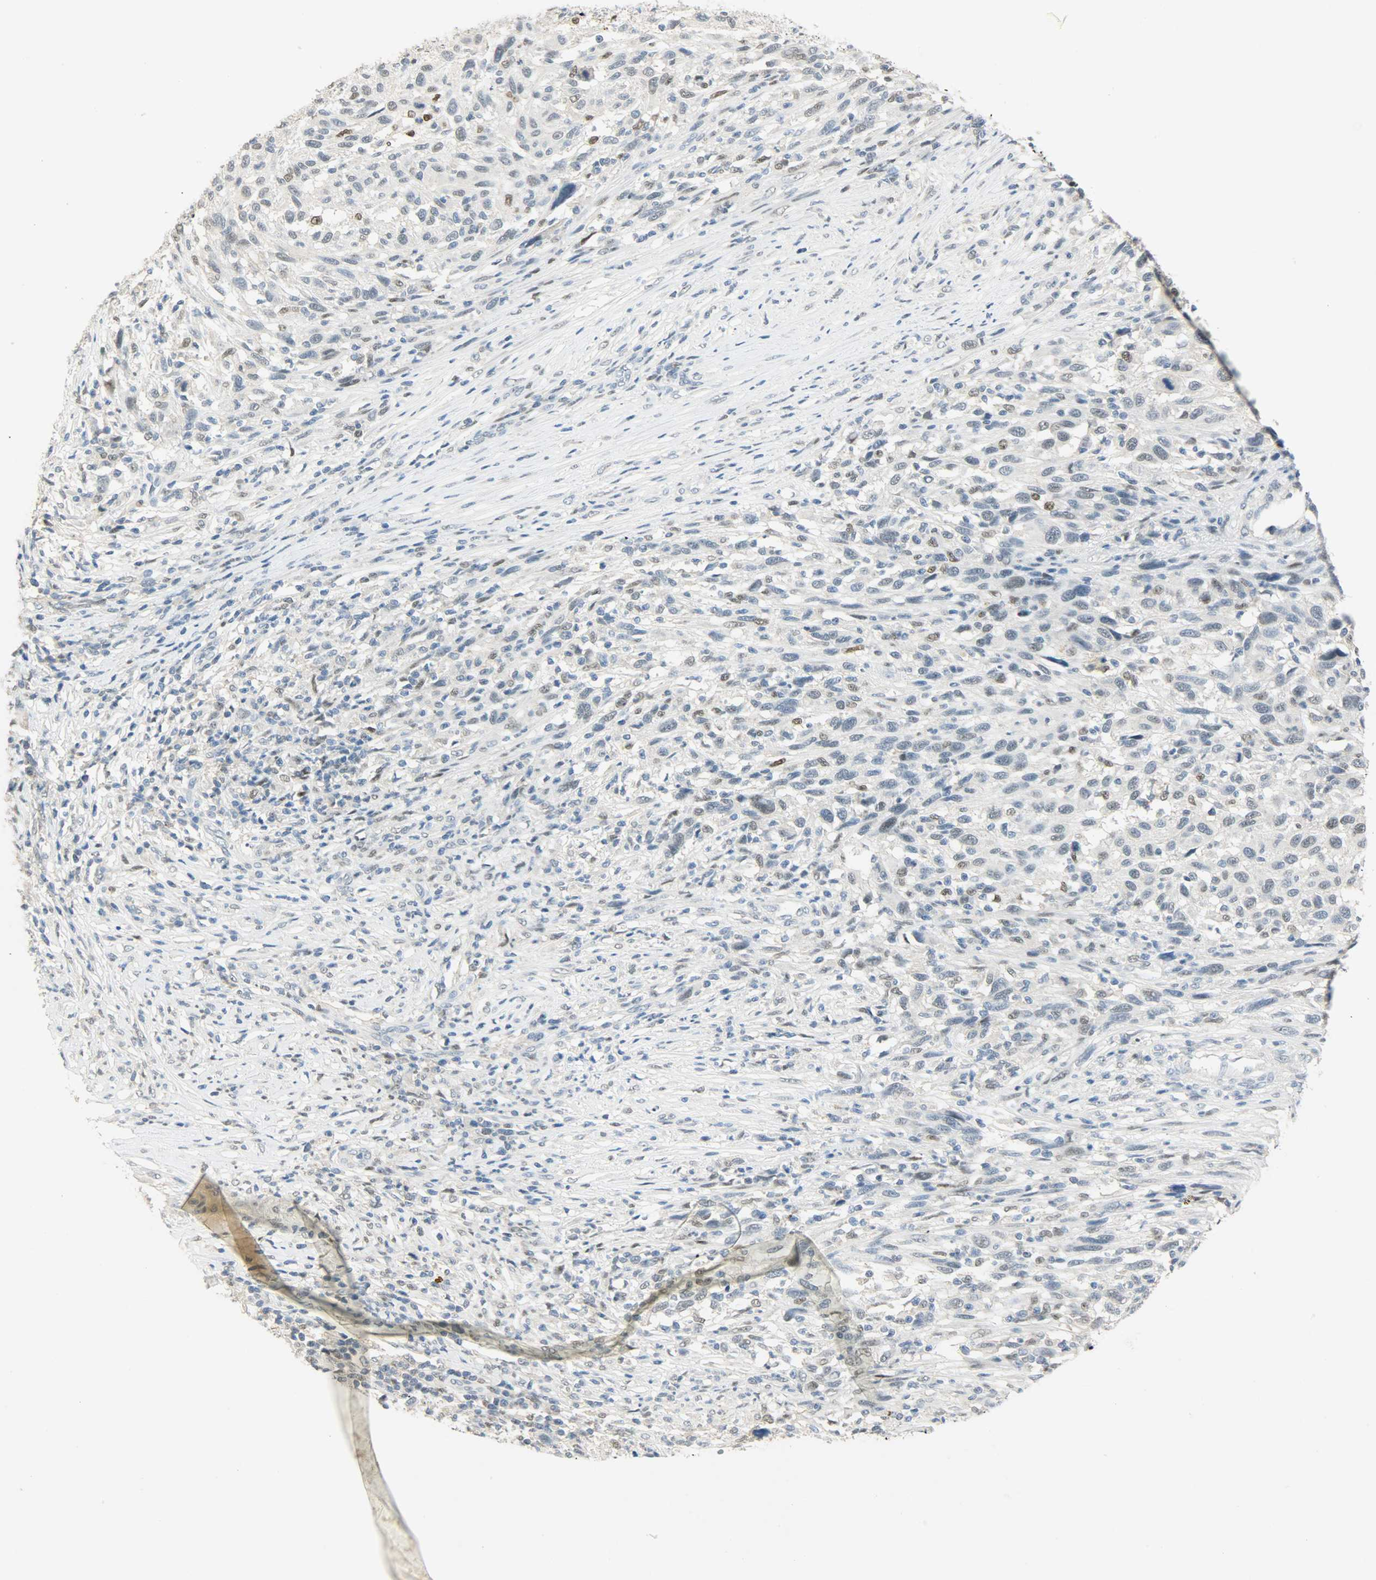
{"staining": {"intensity": "weak", "quantity": "<25%", "location": "nuclear"}, "tissue": "melanoma", "cell_type": "Tumor cells", "image_type": "cancer", "snomed": [{"axis": "morphology", "description": "Malignant melanoma, Metastatic site"}, {"axis": "topography", "description": "Lymph node"}], "caption": "Immunohistochemistry (IHC) photomicrograph of human melanoma stained for a protein (brown), which reveals no staining in tumor cells.", "gene": "PPARG", "patient": {"sex": "male", "age": 61}}